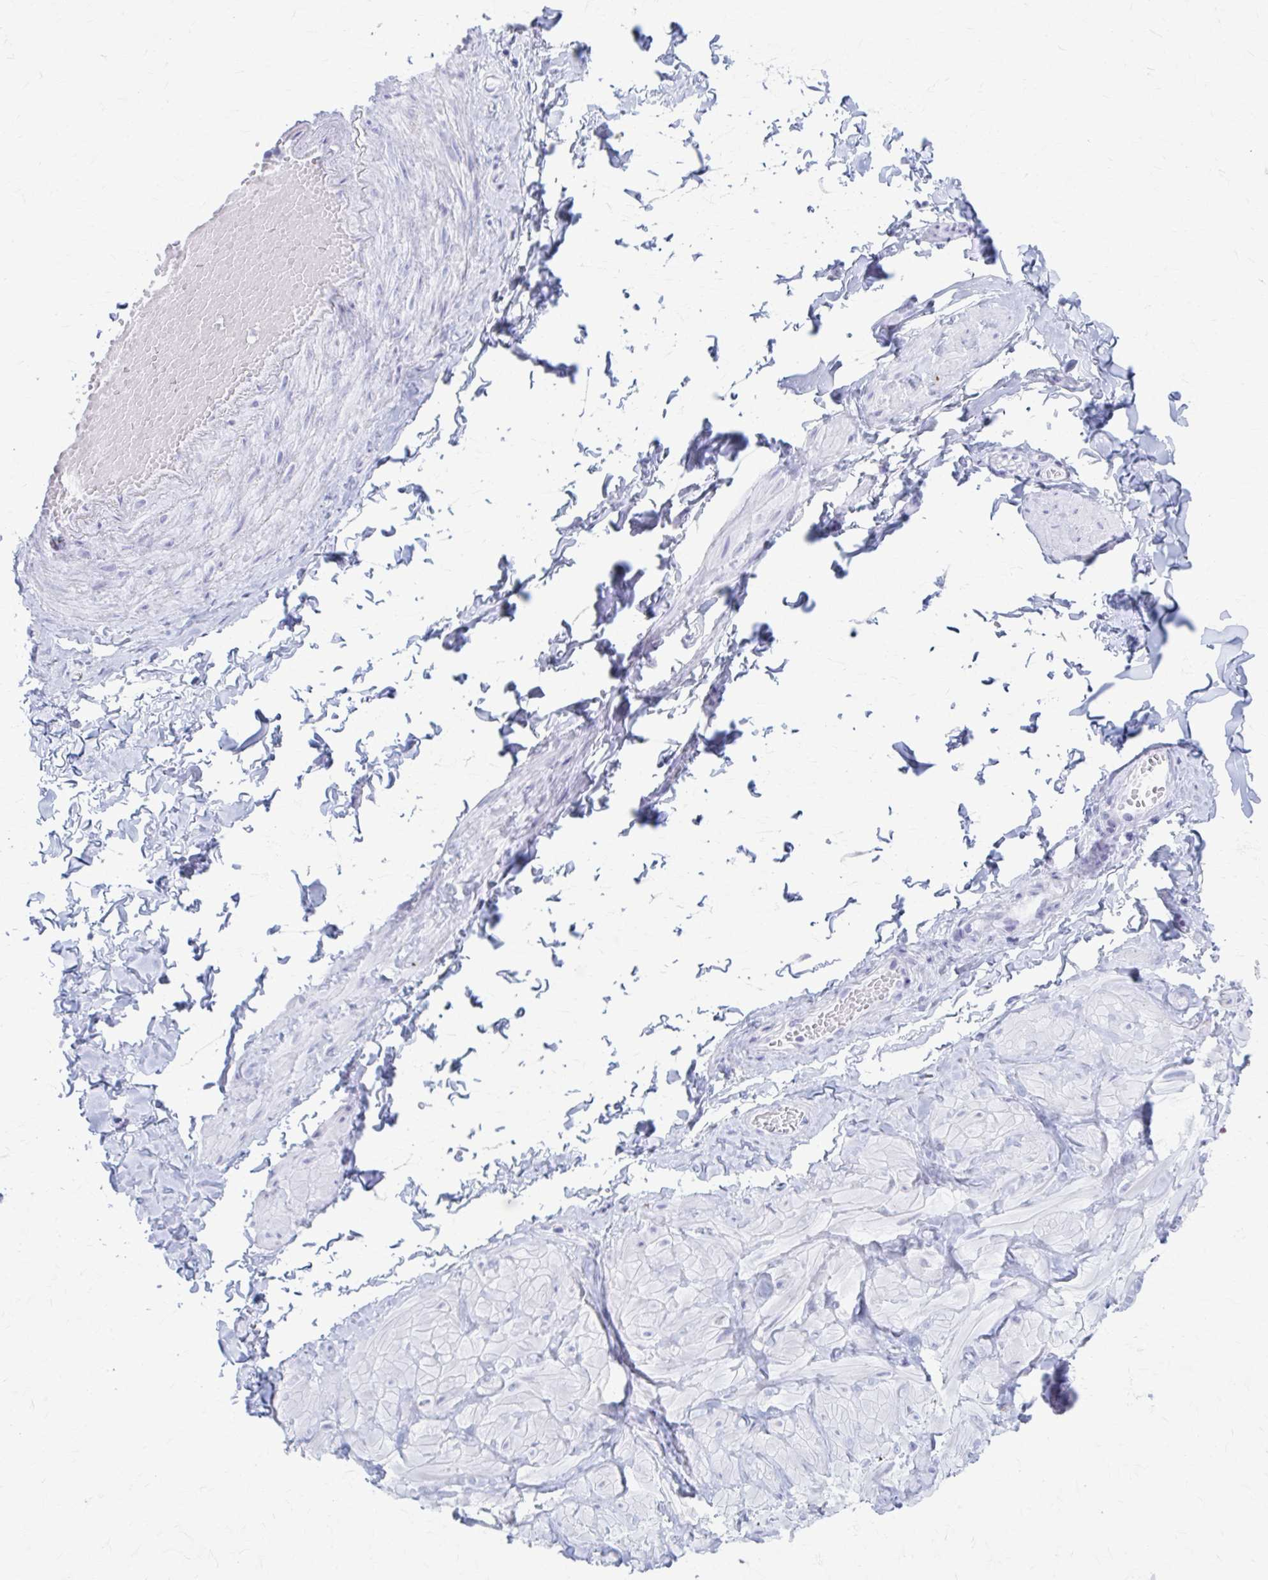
{"staining": {"intensity": "negative", "quantity": "none", "location": "none"}, "tissue": "adipose tissue", "cell_type": "Adipocytes", "image_type": "normal", "snomed": [{"axis": "morphology", "description": "Normal tissue, NOS"}, {"axis": "topography", "description": "Soft tissue"}, {"axis": "topography", "description": "Adipose tissue"}, {"axis": "topography", "description": "Vascular tissue"}, {"axis": "topography", "description": "Peripheral nerve tissue"}], "caption": "High power microscopy histopathology image of an immunohistochemistry photomicrograph of normal adipose tissue, revealing no significant staining in adipocytes. The staining was performed using DAB to visualize the protein expression in brown, while the nuclei were stained in blue with hematoxylin (Magnification: 20x).", "gene": "KCNE2", "patient": {"sex": "male", "age": 29}}